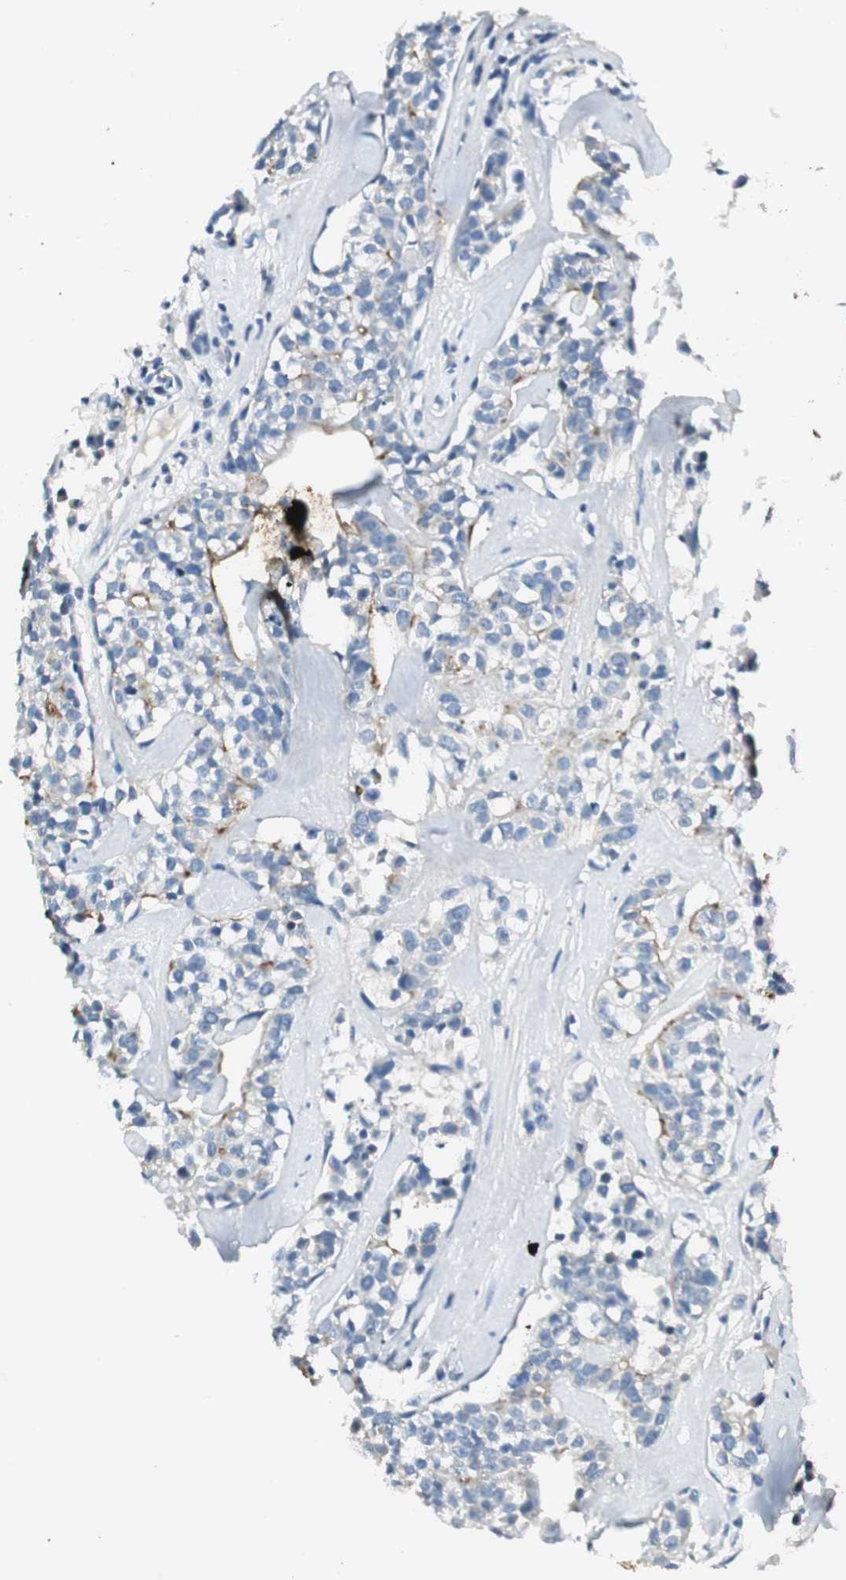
{"staining": {"intensity": "moderate", "quantity": "25%-75%", "location": "cytoplasmic/membranous"}, "tissue": "head and neck cancer", "cell_type": "Tumor cells", "image_type": "cancer", "snomed": [{"axis": "morphology", "description": "Adenocarcinoma, NOS"}, {"axis": "topography", "description": "Salivary gland"}, {"axis": "topography", "description": "Head-Neck"}], "caption": "Head and neck cancer (adenocarcinoma) was stained to show a protein in brown. There is medium levels of moderate cytoplasmic/membranous expression in about 25%-75% of tumor cells.", "gene": "LRP2", "patient": {"sex": "female", "age": 65}}